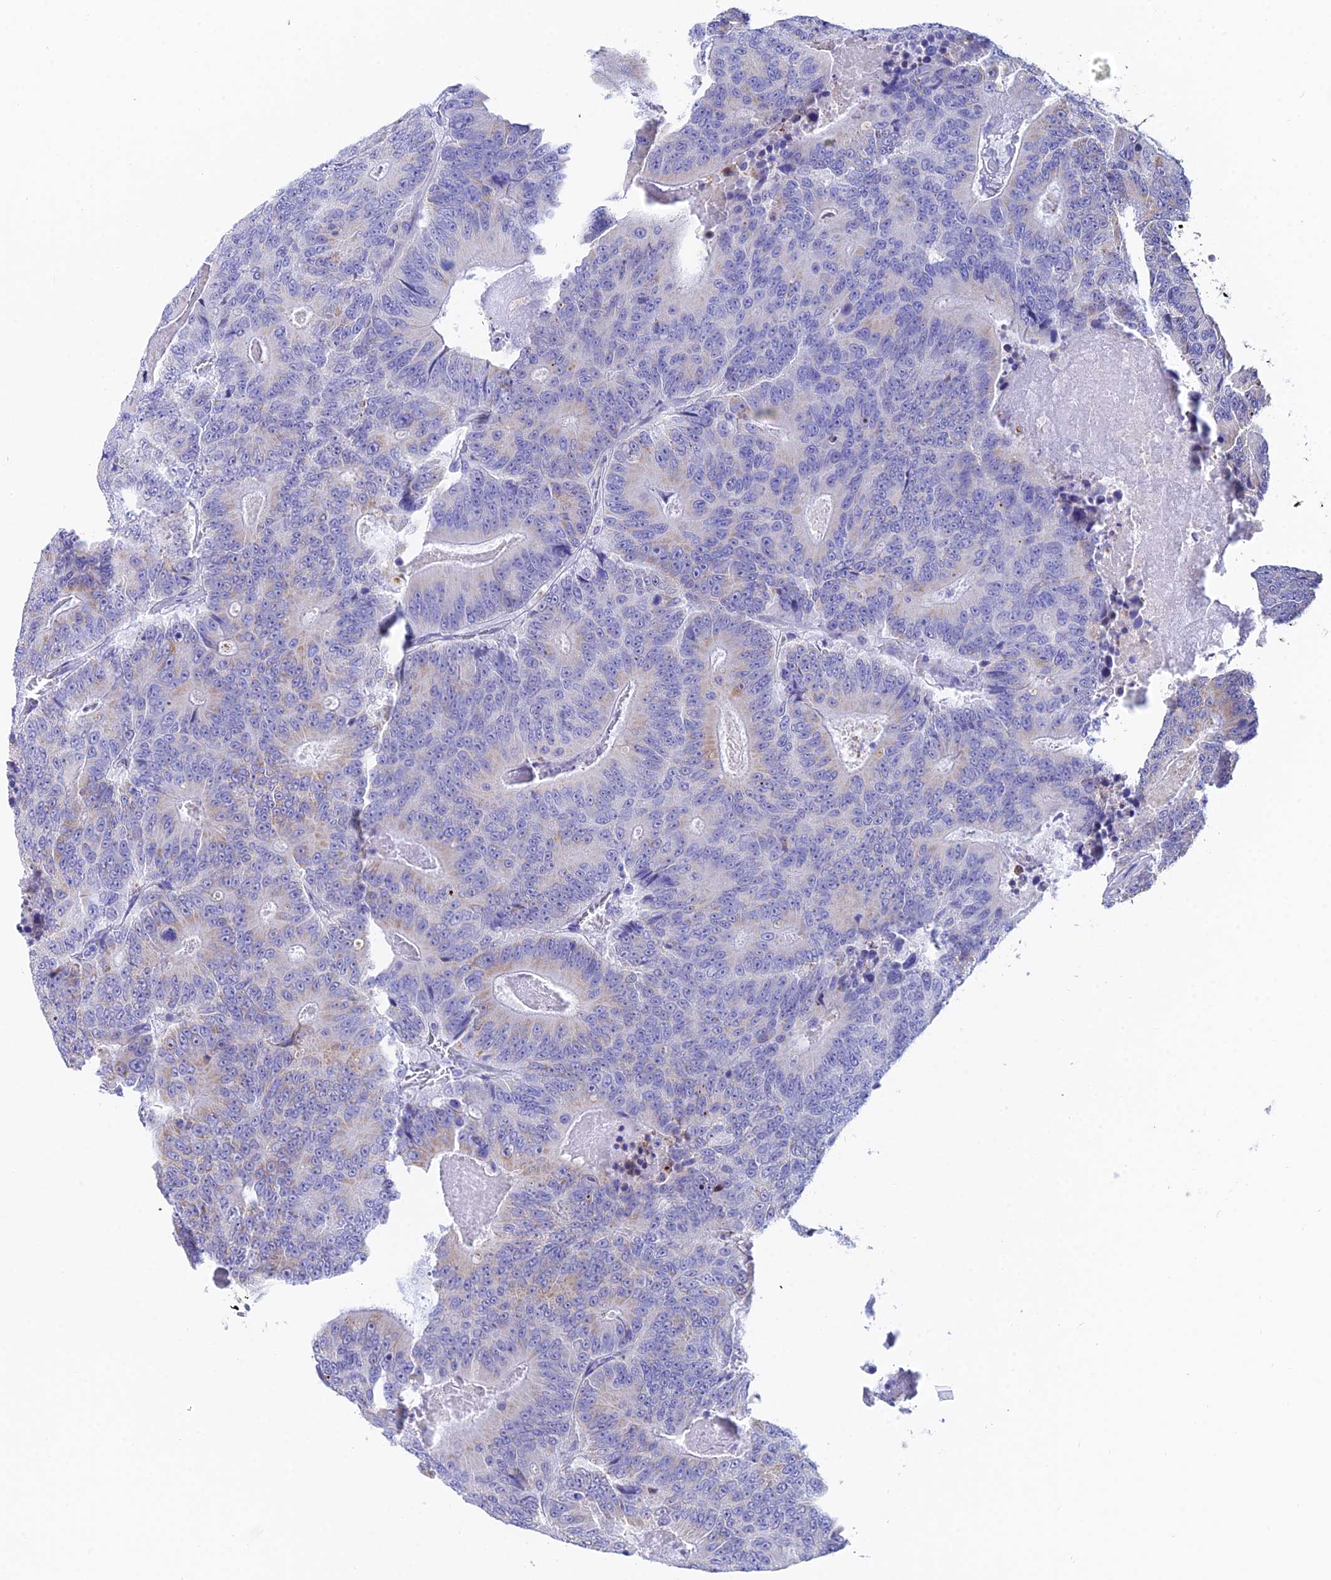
{"staining": {"intensity": "moderate", "quantity": "25%-75%", "location": "cytoplasmic/membranous"}, "tissue": "colorectal cancer", "cell_type": "Tumor cells", "image_type": "cancer", "snomed": [{"axis": "morphology", "description": "Adenocarcinoma, NOS"}, {"axis": "topography", "description": "Colon"}], "caption": "Tumor cells display medium levels of moderate cytoplasmic/membranous positivity in about 25%-75% of cells in colorectal cancer (adenocarcinoma).", "gene": "CEP41", "patient": {"sex": "male", "age": 83}}